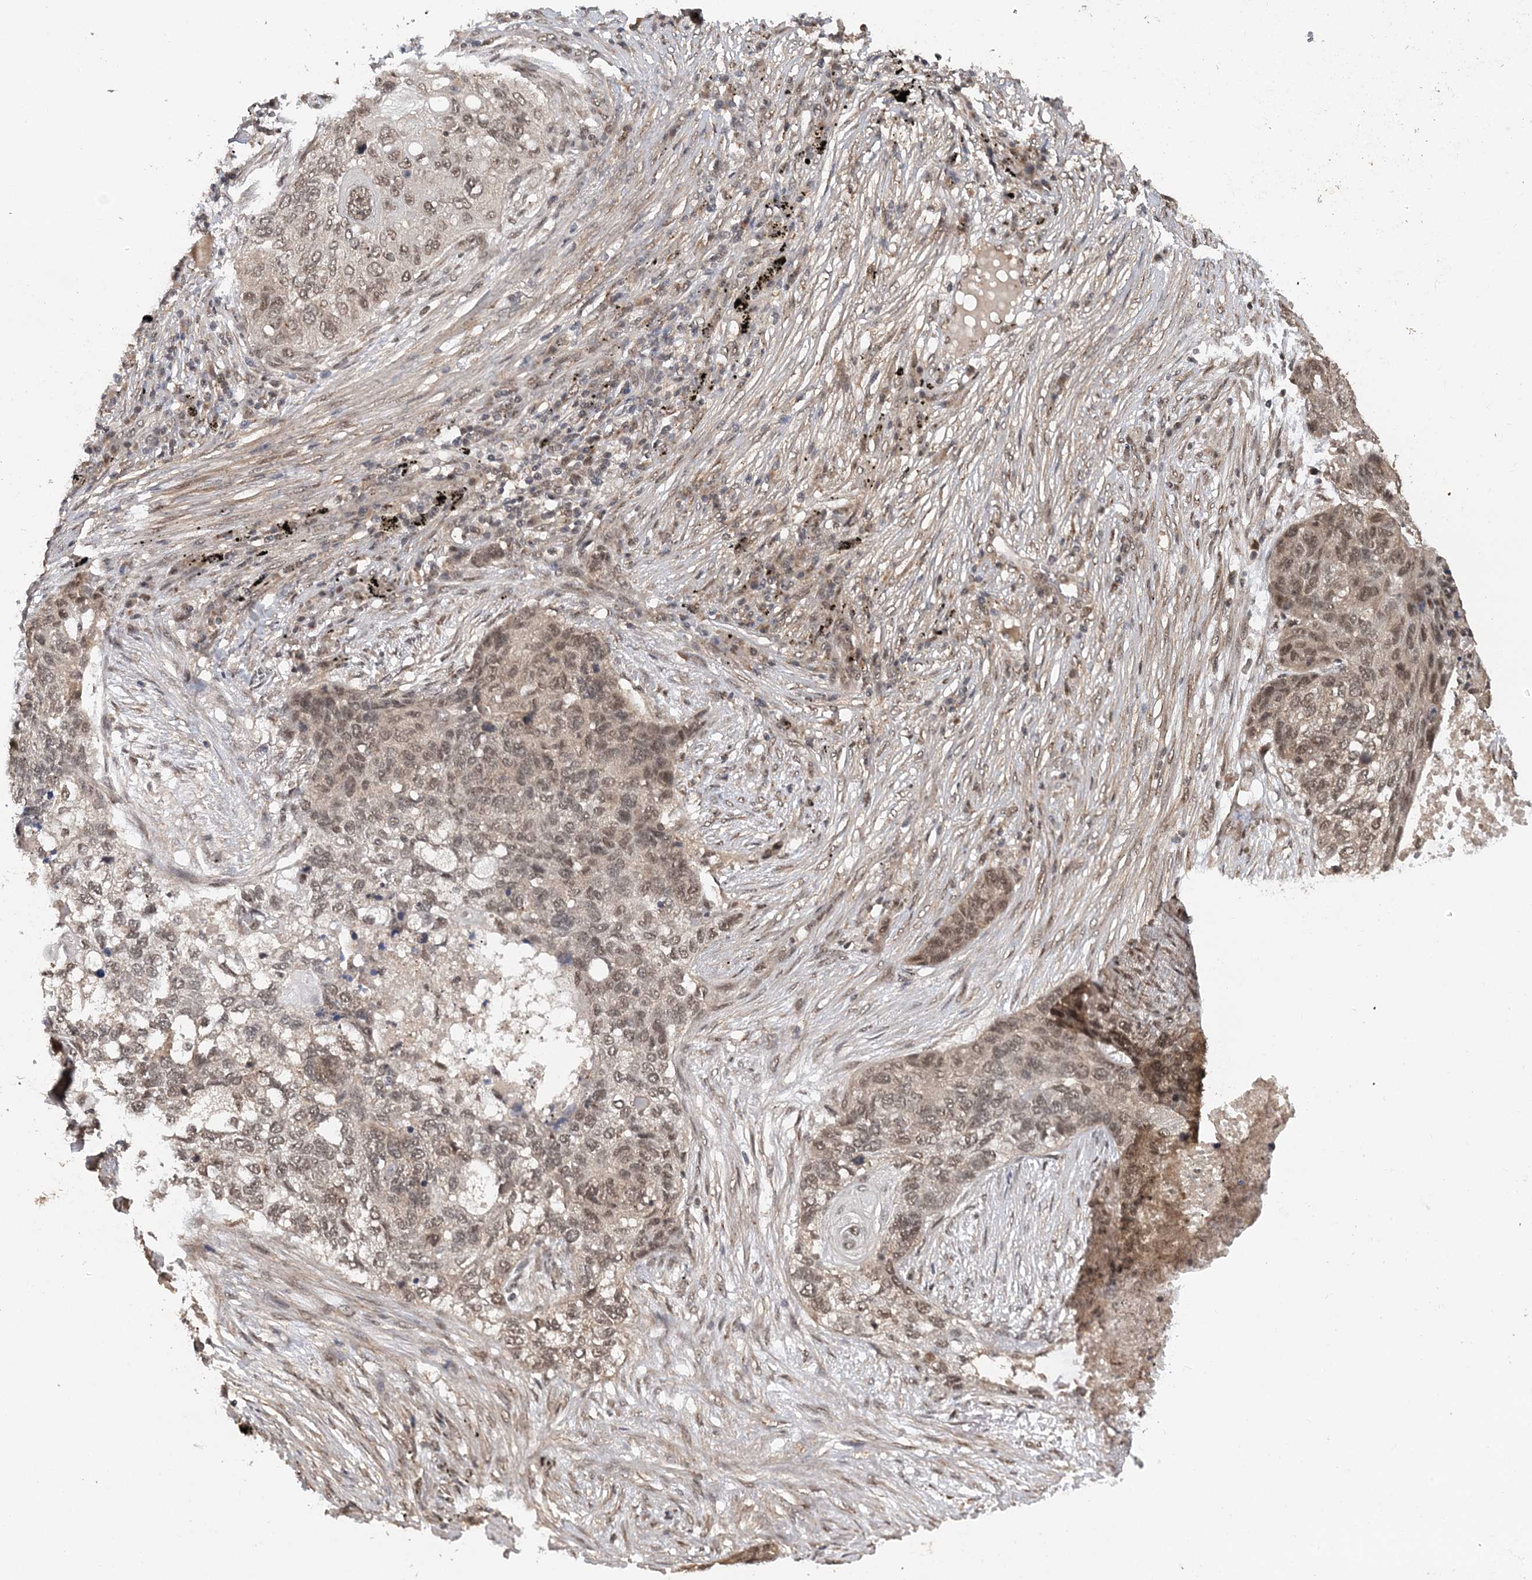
{"staining": {"intensity": "moderate", "quantity": ">75%", "location": "nuclear"}, "tissue": "lung cancer", "cell_type": "Tumor cells", "image_type": "cancer", "snomed": [{"axis": "morphology", "description": "Squamous cell carcinoma, NOS"}, {"axis": "topography", "description": "Lung"}], "caption": "IHC image of neoplastic tissue: lung cancer stained using IHC displays medium levels of moderate protein expression localized specifically in the nuclear of tumor cells, appearing as a nuclear brown color.", "gene": "TSHZ2", "patient": {"sex": "female", "age": 63}}